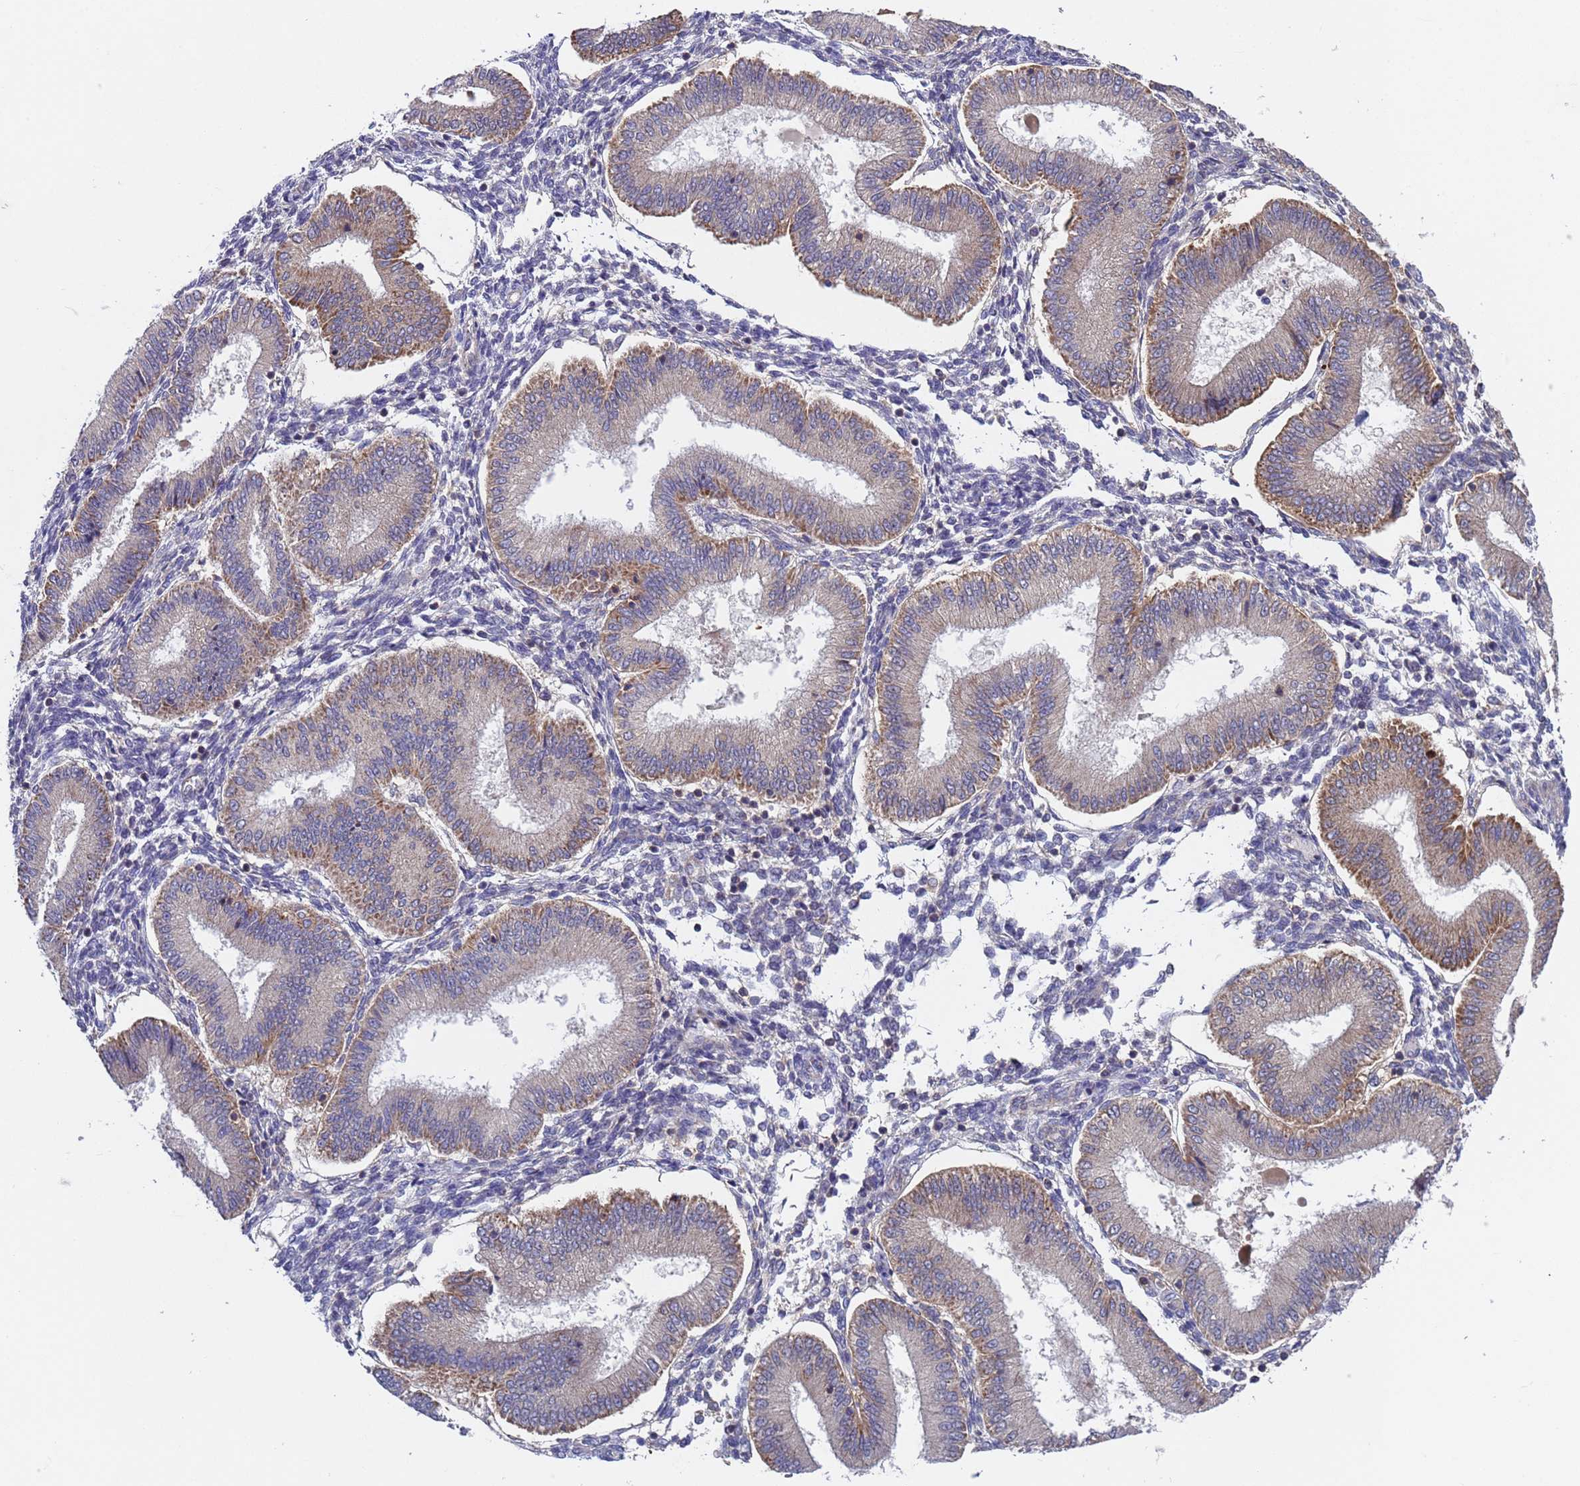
{"staining": {"intensity": "negative", "quantity": "none", "location": "none"}, "tissue": "endometrium", "cell_type": "Cells in endometrial stroma", "image_type": "normal", "snomed": [{"axis": "morphology", "description": "Normal tissue, NOS"}, {"axis": "topography", "description": "Endometrium"}], "caption": "Cells in endometrial stroma show no significant positivity in normal endometrium.", "gene": "ACAD8", "patient": {"sex": "female", "age": 39}}